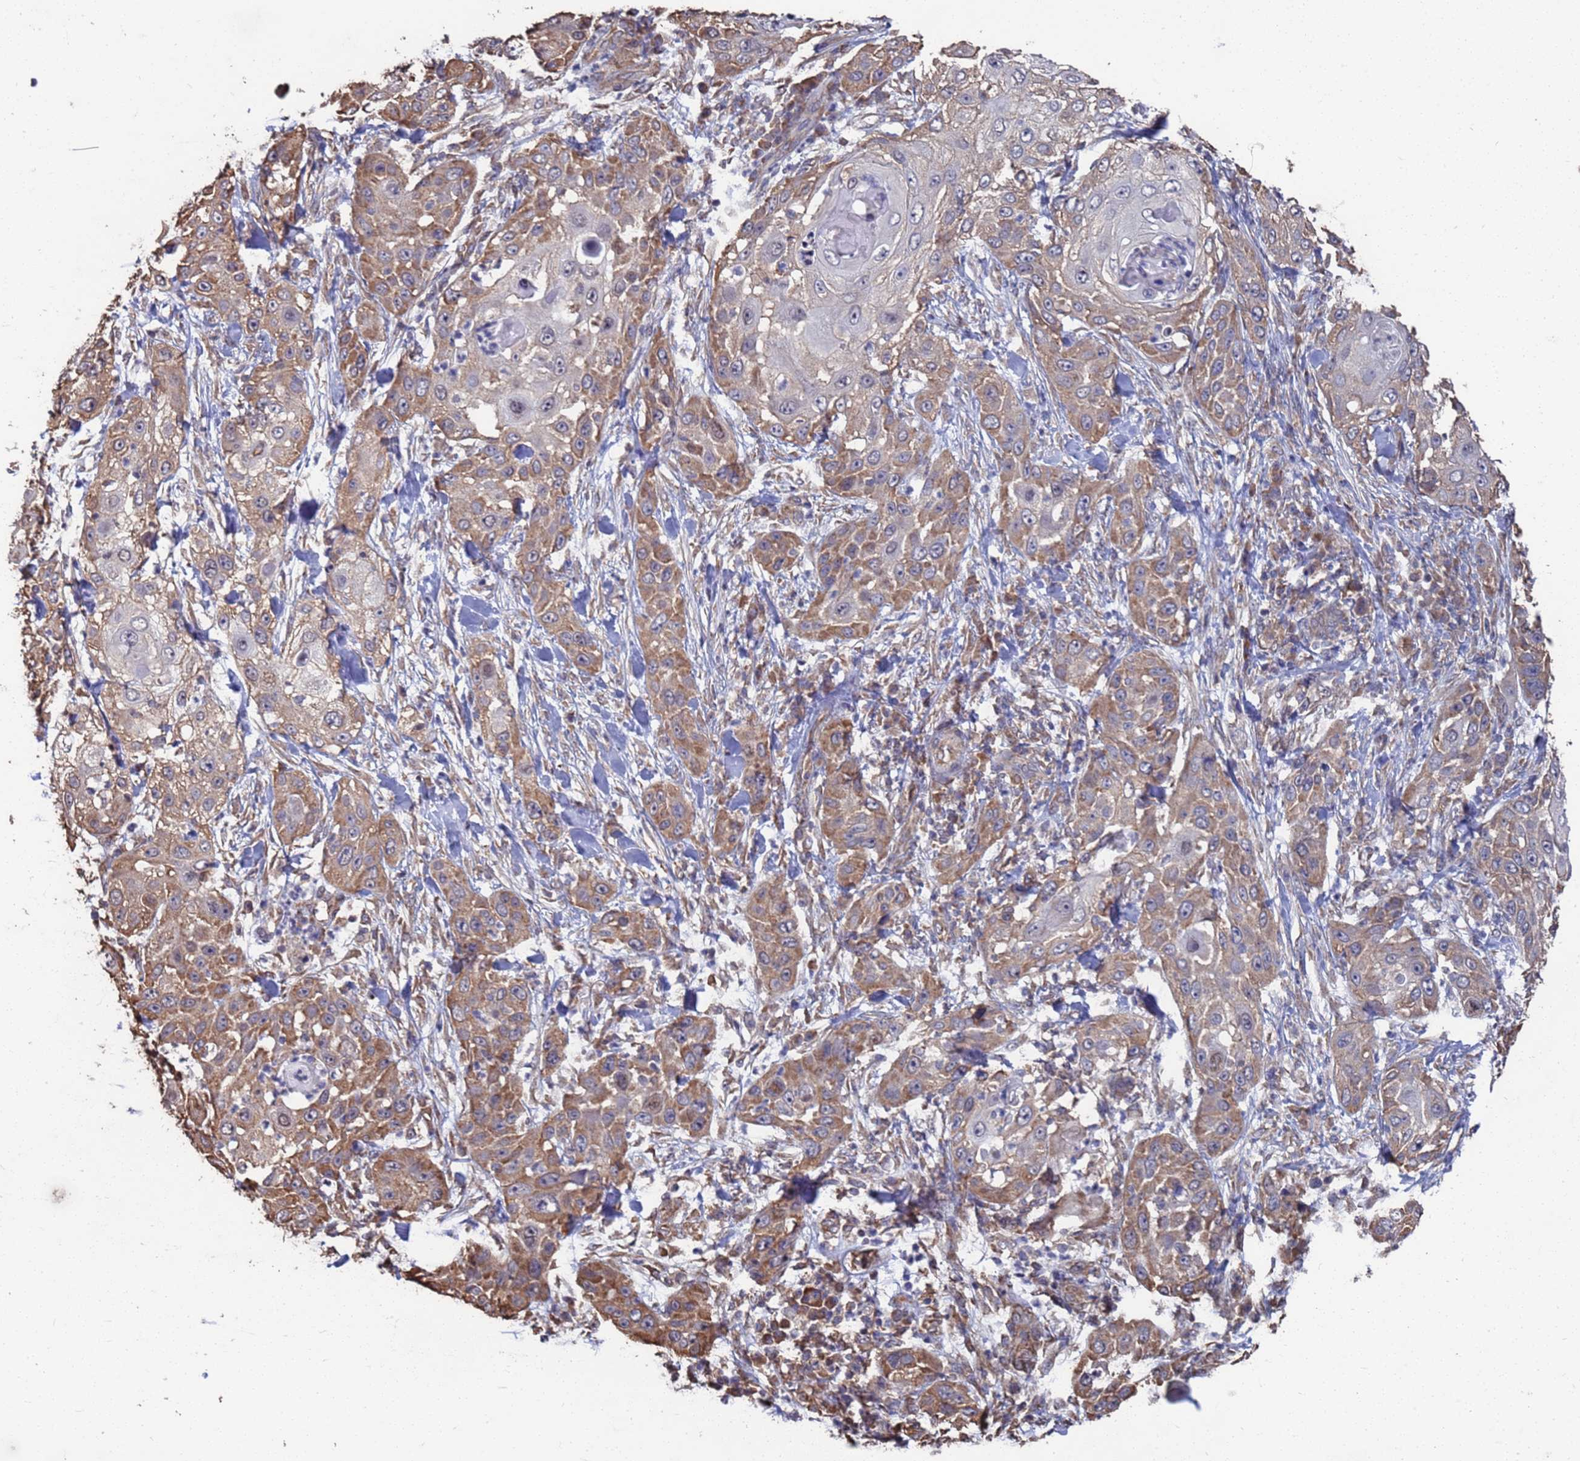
{"staining": {"intensity": "moderate", "quantity": ">75%", "location": "cytoplasmic/membranous"}, "tissue": "skin cancer", "cell_type": "Tumor cells", "image_type": "cancer", "snomed": [{"axis": "morphology", "description": "Squamous cell carcinoma, NOS"}, {"axis": "topography", "description": "Skin"}], "caption": "Skin squamous cell carcinoma was stained to show a protein in brown. There is medium levels of moderate cytoplasmic/membranous expression in approximately >75% of tumor cells.", "gene": "CFAP119", "patient": {"sex": "female", "age": 44}}